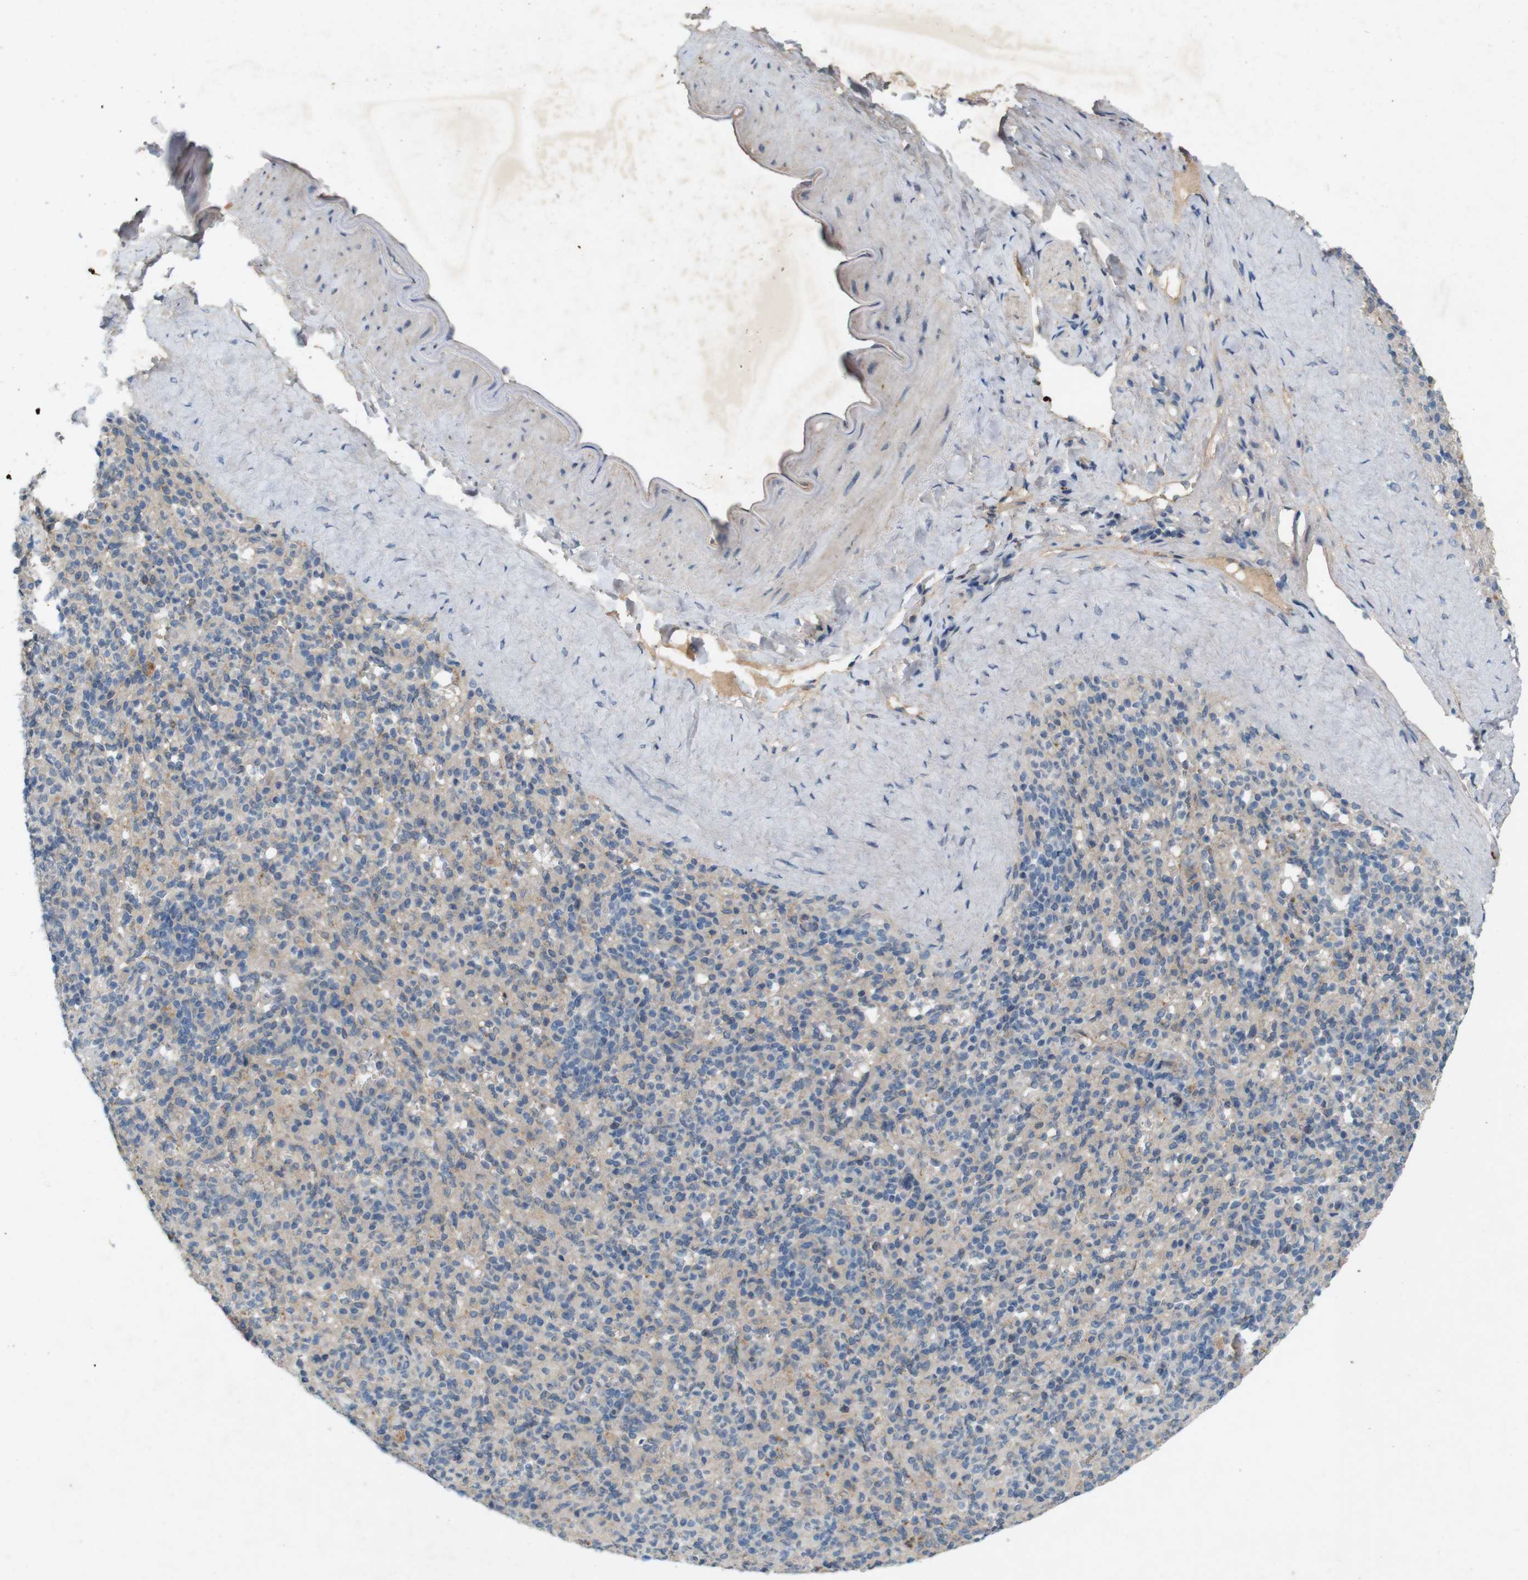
{"staining": {"intensity": "weak", "quantity": "<25%", "location": "cytoplasmic/membranous"}, "tissue": "spleen", "cell_type": "Cells in red pulp", "image_type": "normal", "snomed": [{"axis": "morphology", "description": "Normal tissue, NOS"}, {"axis": "topography", "description": "Spleen"}], "caption": "Immunohistochemical staining of normal human spleen shows no significant staining in cells in red pulp. (Stains: DAB immunohistochemistry with hematoxylin counter stain, Microscopy: brightfield microscopy at high magnification).", "gene": "PVR", "patient": {"sex": "male", "age": 36}}